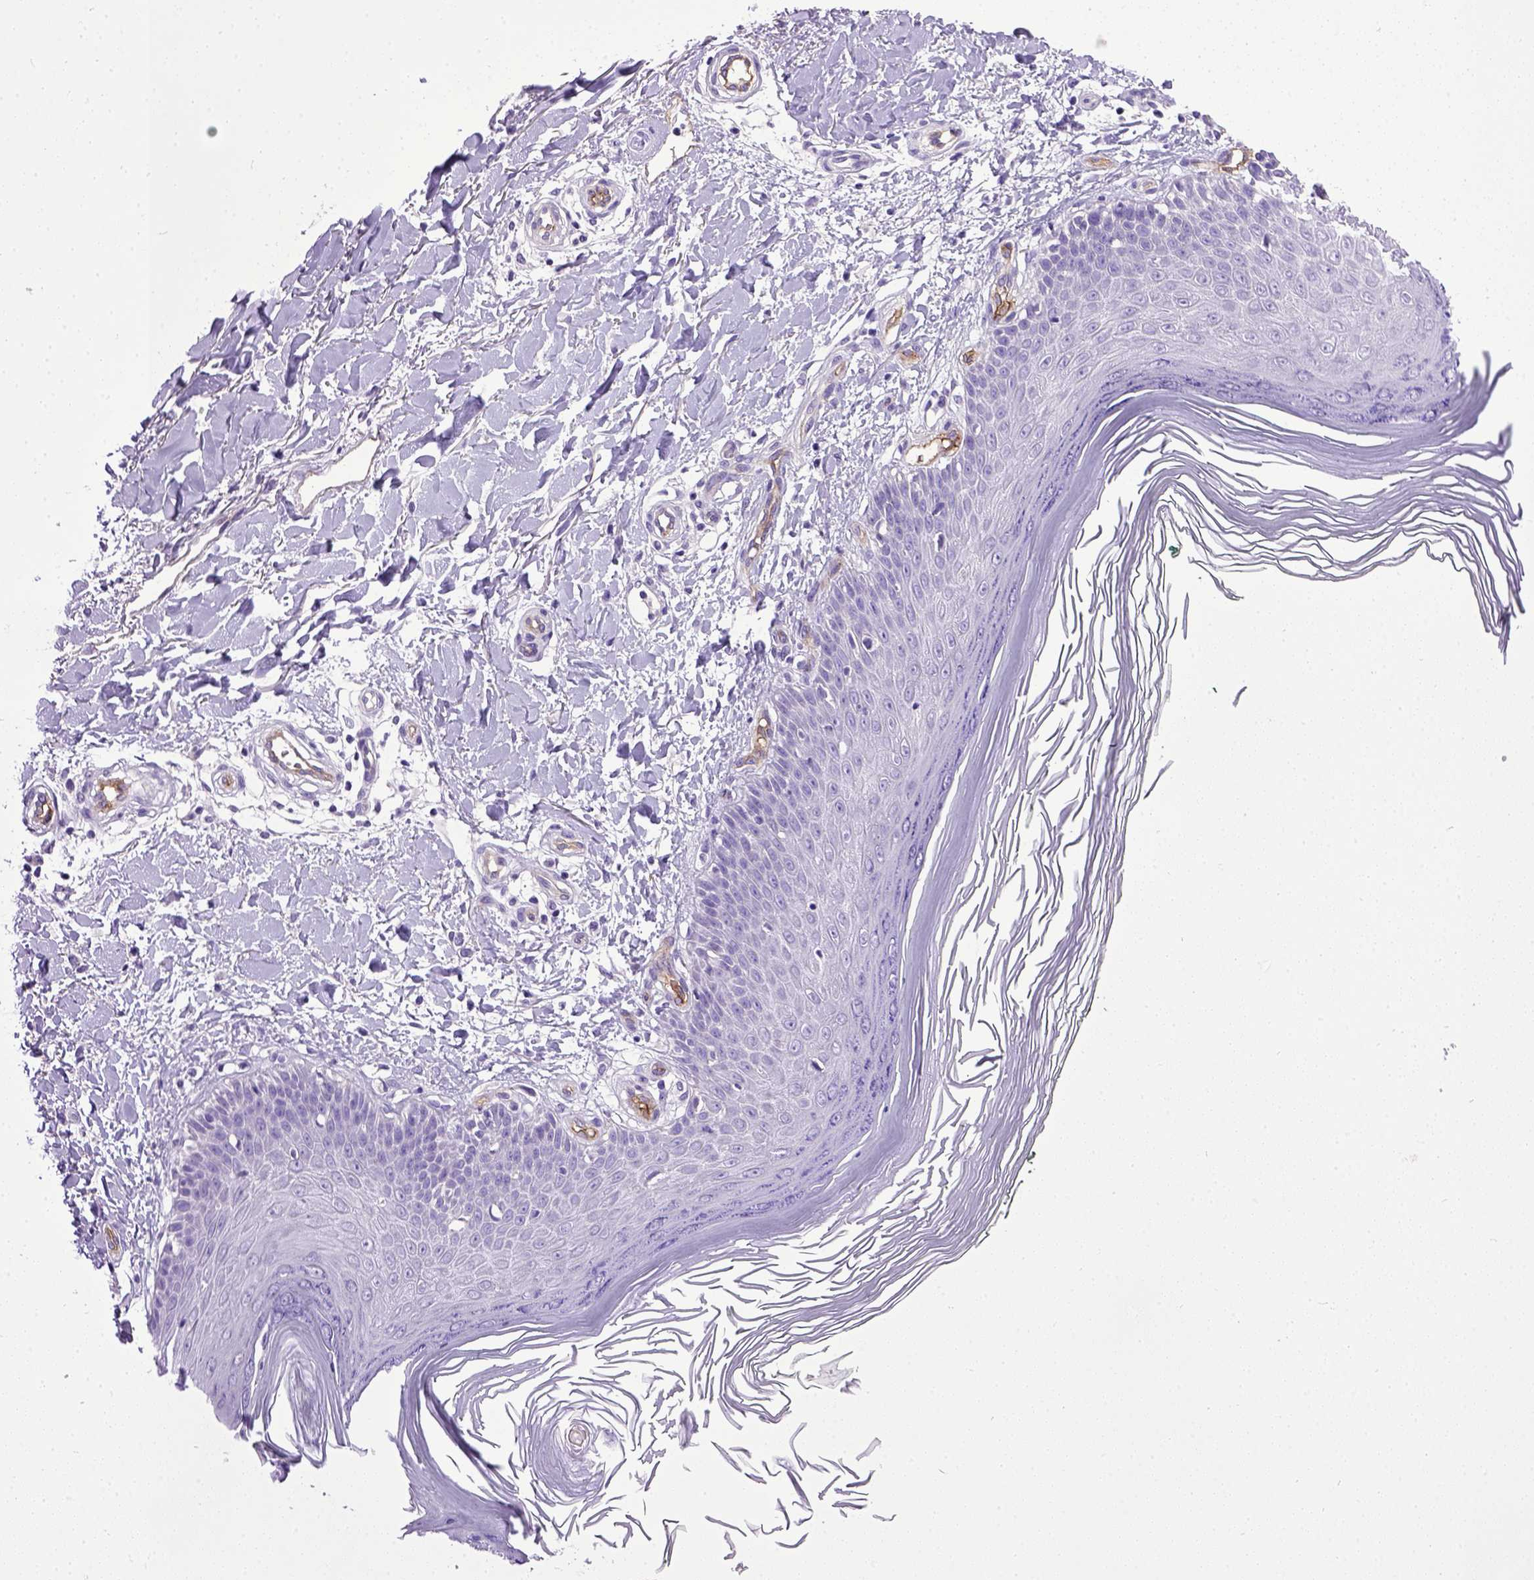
{"staining": {"intensity": "negative", "quantity": "none", "location": "none"}, "tissue": "skin", "cell_type": "Fibroblasts", "image_type": "normal", "snomed": [{"axis": "morphology", "description": "Normal tissue, NOS"}, {"axis": "topography", "description": "Skin"}], "caption": "Fibroblasts are negative for brown protein staining in unremarkable skin. Brightfield microscopy of IHC stained with DAB (3,3'-diaminobenzidine) (brown) and hematoxylin (blue), captured at high magnification.", "gene": "ENG", "patient": {"sex": "female", "age": 62}}